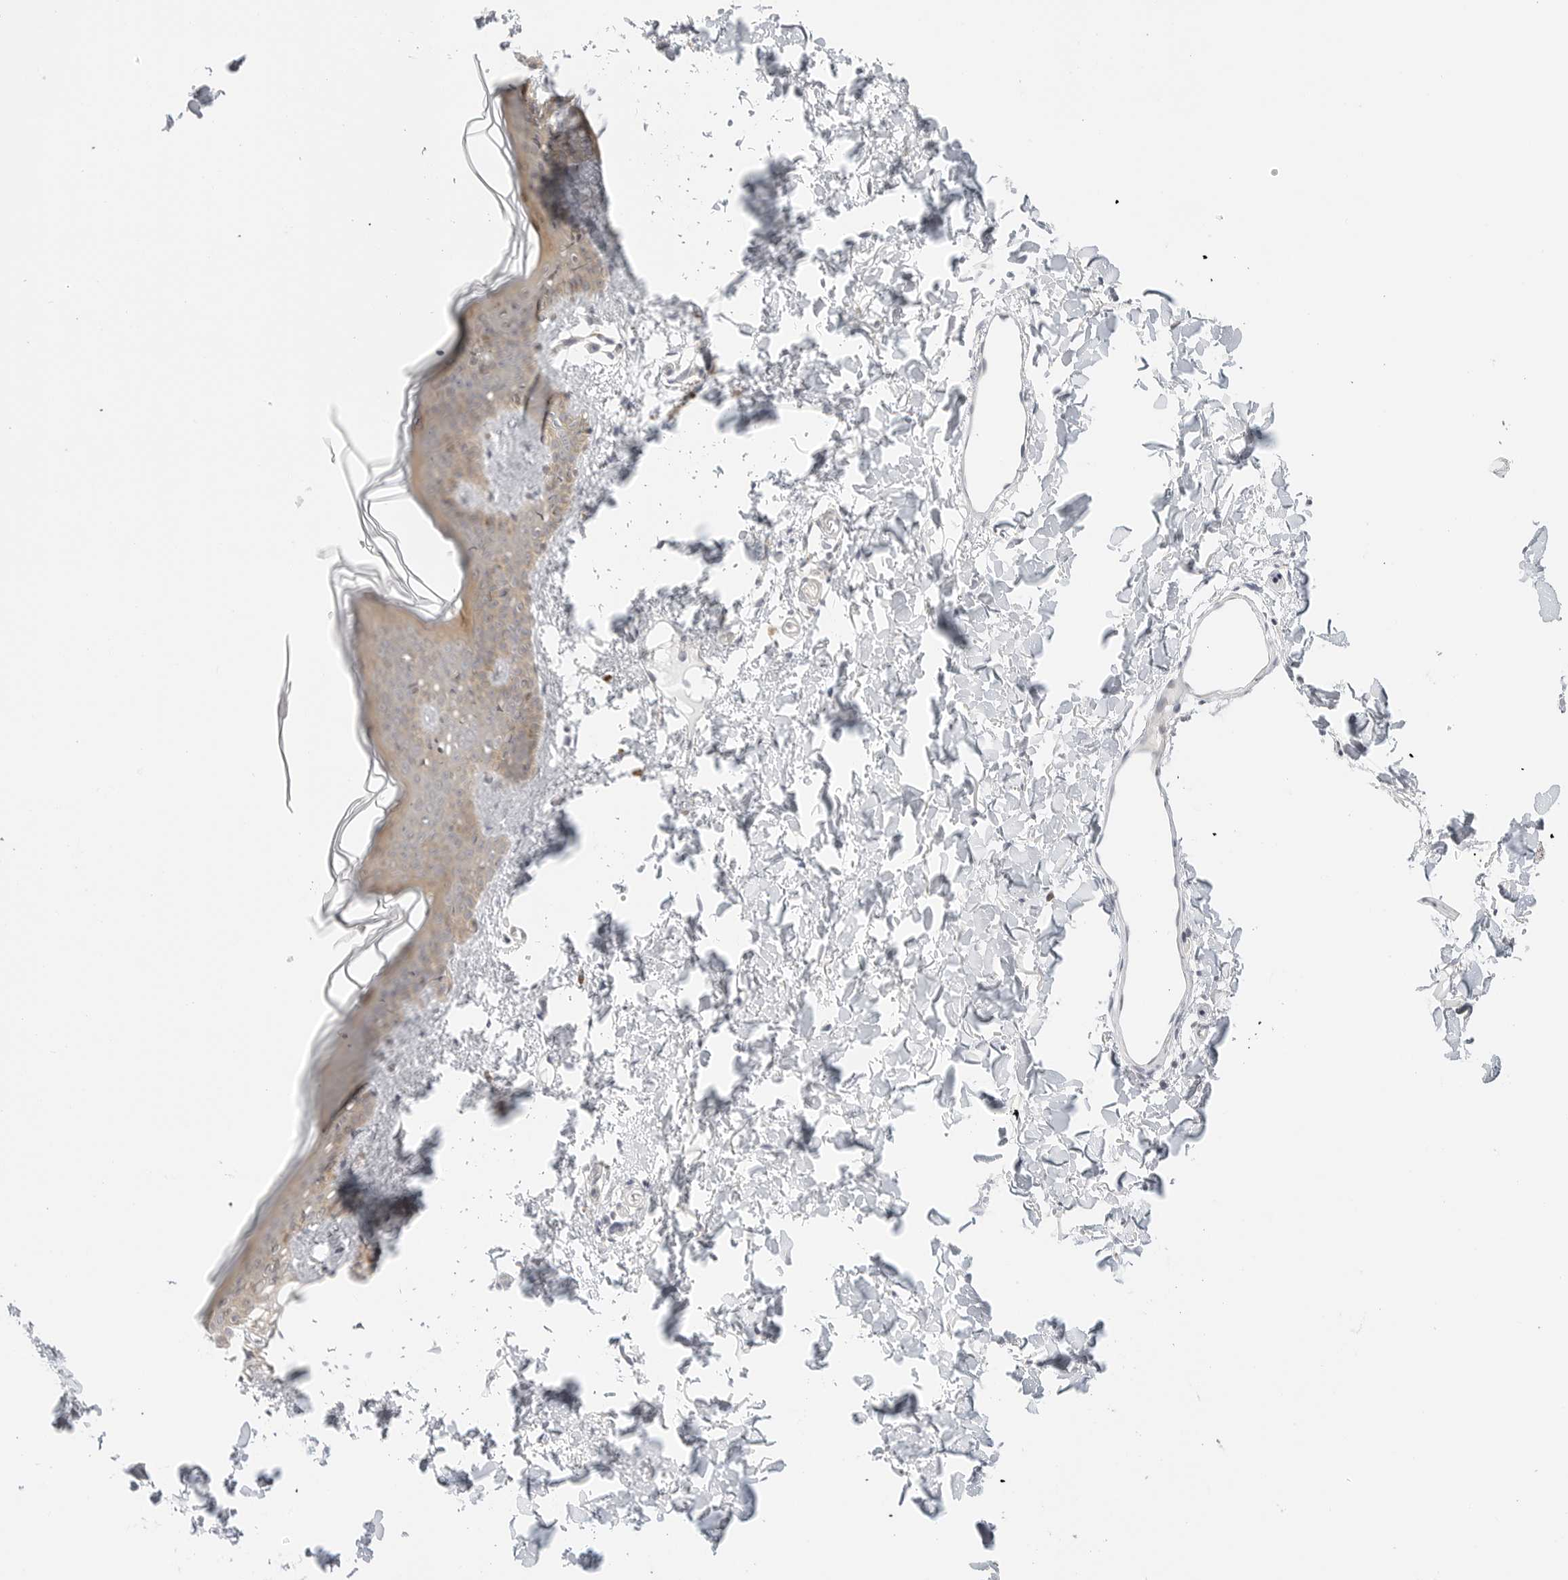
{"staining": {"intensity": "negative", "quantity": "none", "location": "none"}, "tissue": "skin", "cell_type": "Fibroblasts", "image_type": "normal", "snomed": [{"axis": "morphology", "description": "Normal tissue, NOS"}, {"axis": "topography", "description": "Skin"}], "caption": "The photomicrograph demonstrates no significant staining in fibroblasts of skin. (Immunohistochemistry (ihc), brightfield microscopy, high magnification).", "gene": "TCP1", "patient": {"sex": "female", "age": 46}}